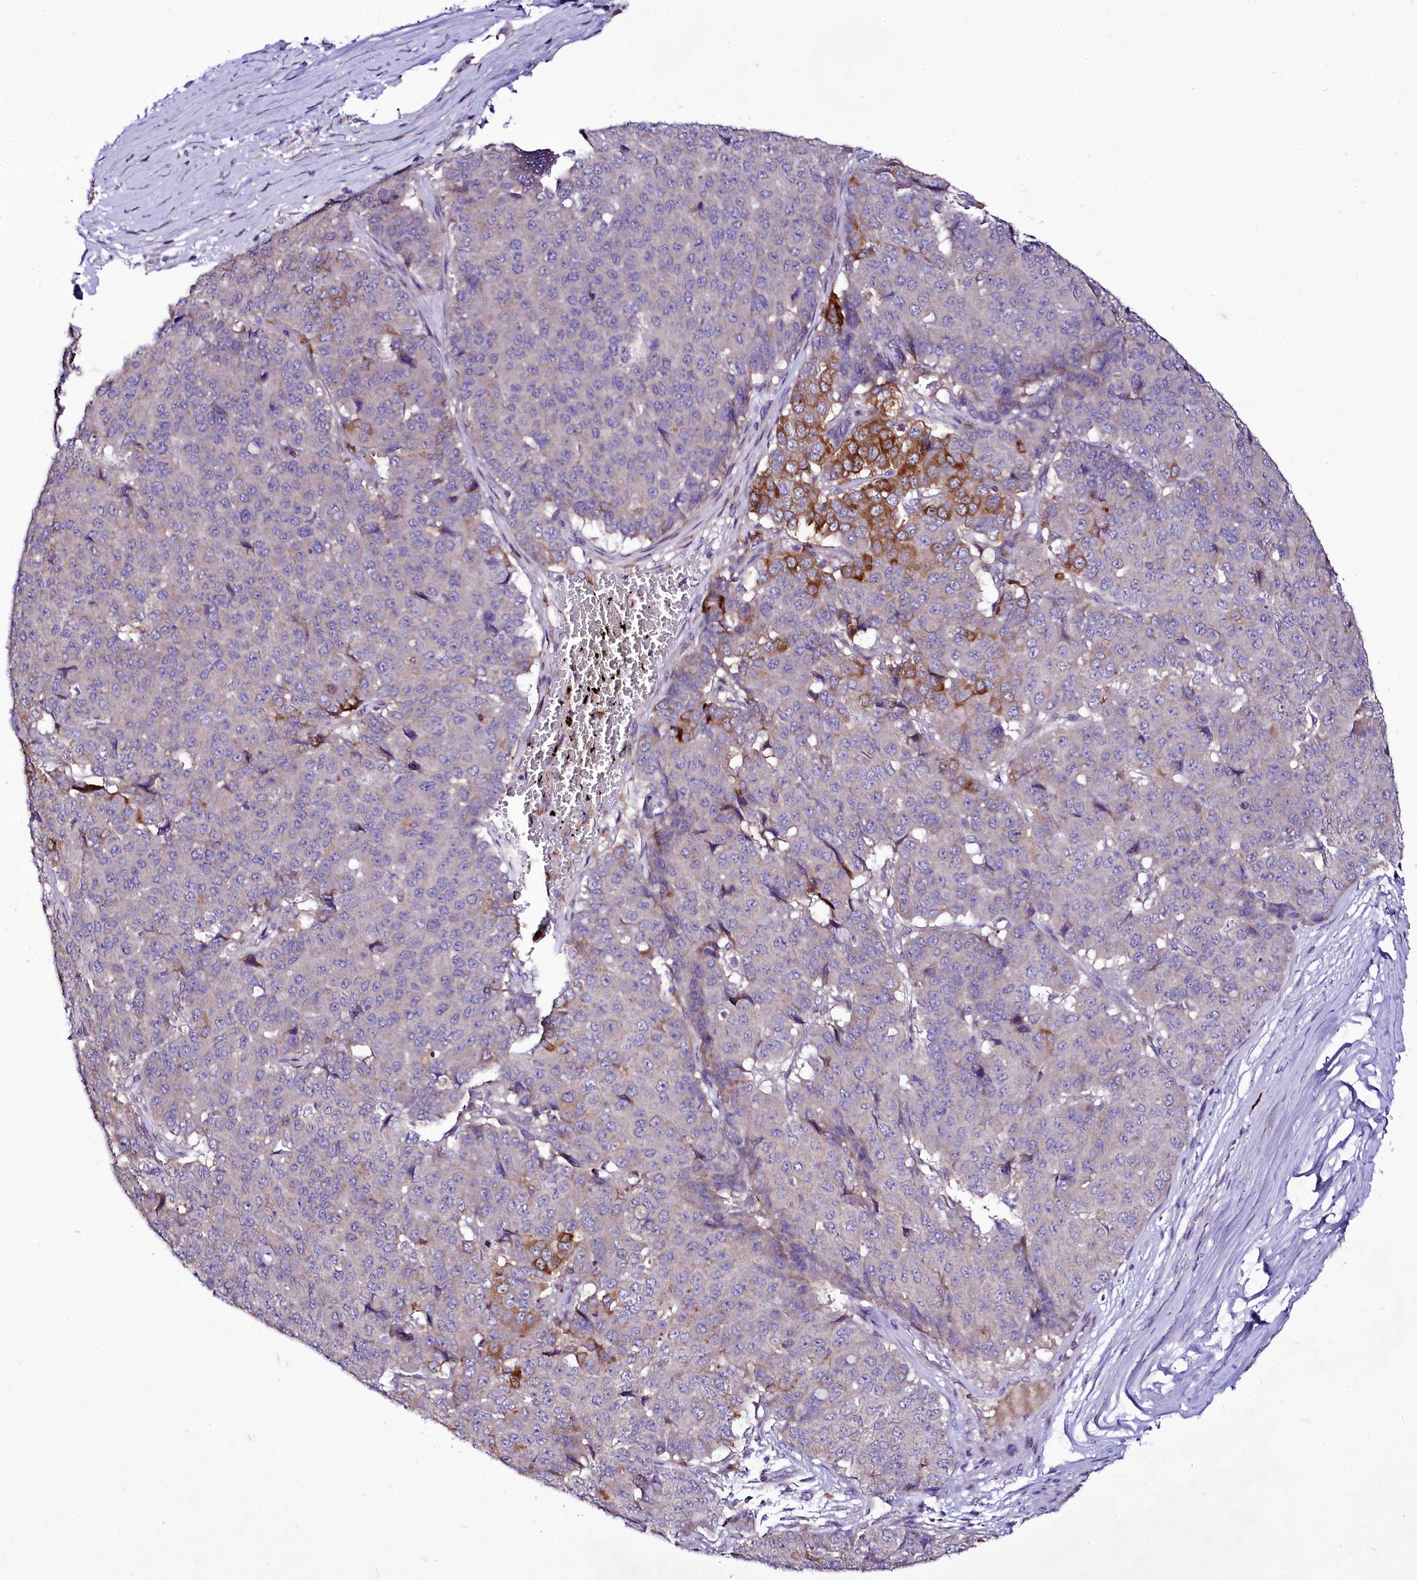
{"staining": {"intensity": "moderate", "quantity": "<25%", "location": "cytoplasmic/membranous"}, "tissue": "pancreatic cancer", "cell_type": "Tumor cells", "image_type": "cancer", "snomed": [{"axis": "morphology", "description": "Adenocarcinoma, NOS"}, {"axis": "topography", "description": "Pancreas"}], "caption": "The image displays immunohistochemical staining of pancreatic cancer (adenocarcinoma). There is moderate cytoplasmic/membranous positivity is appreciated in approximately <25% of tumor cells. Nuclei are stained in blue.", "gene": "ZC3H12C", "patient": {"sex": "male", "age": 50}}